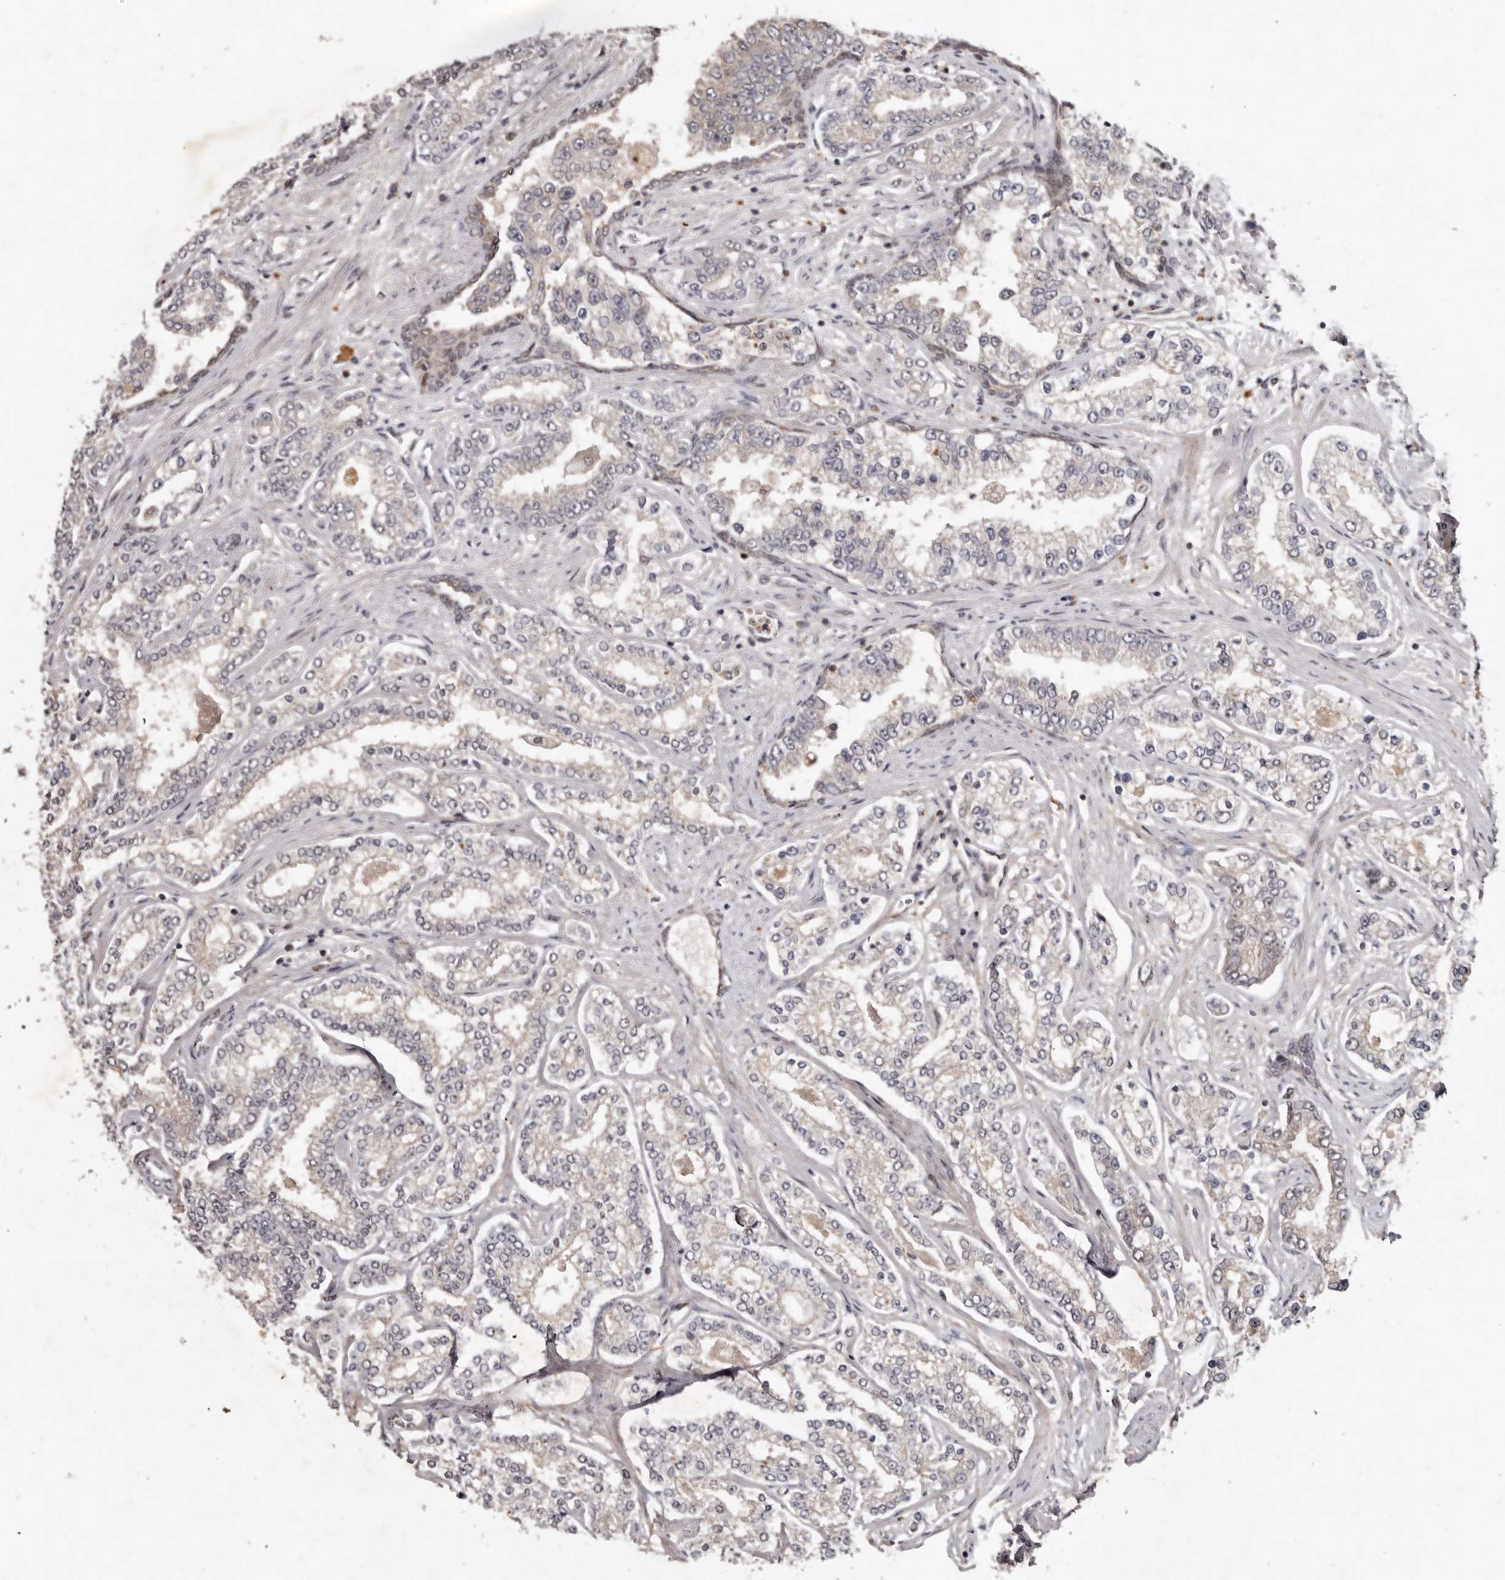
{"staining": {"intensity": "weak", "quantity": "<25%", "location": "cytoplasmic/membranous"}, "tissue": "prostate cancer", "cell_type": "Tumor cells", "image_type": "cancer", "snomed": [{"axis": "morphology", "description": "Normal tissue, NOS"}, {"axis": "morphology", "description": "Adenocarcinoma, High grade"}, {"axis": "topography", "description": "Prostate"}], "caption": "Image shows no protein expression in tumor cells of prostate cancer tissue.", "gene": "ABL1", "patient": {"sex": "male", "age": 83}}